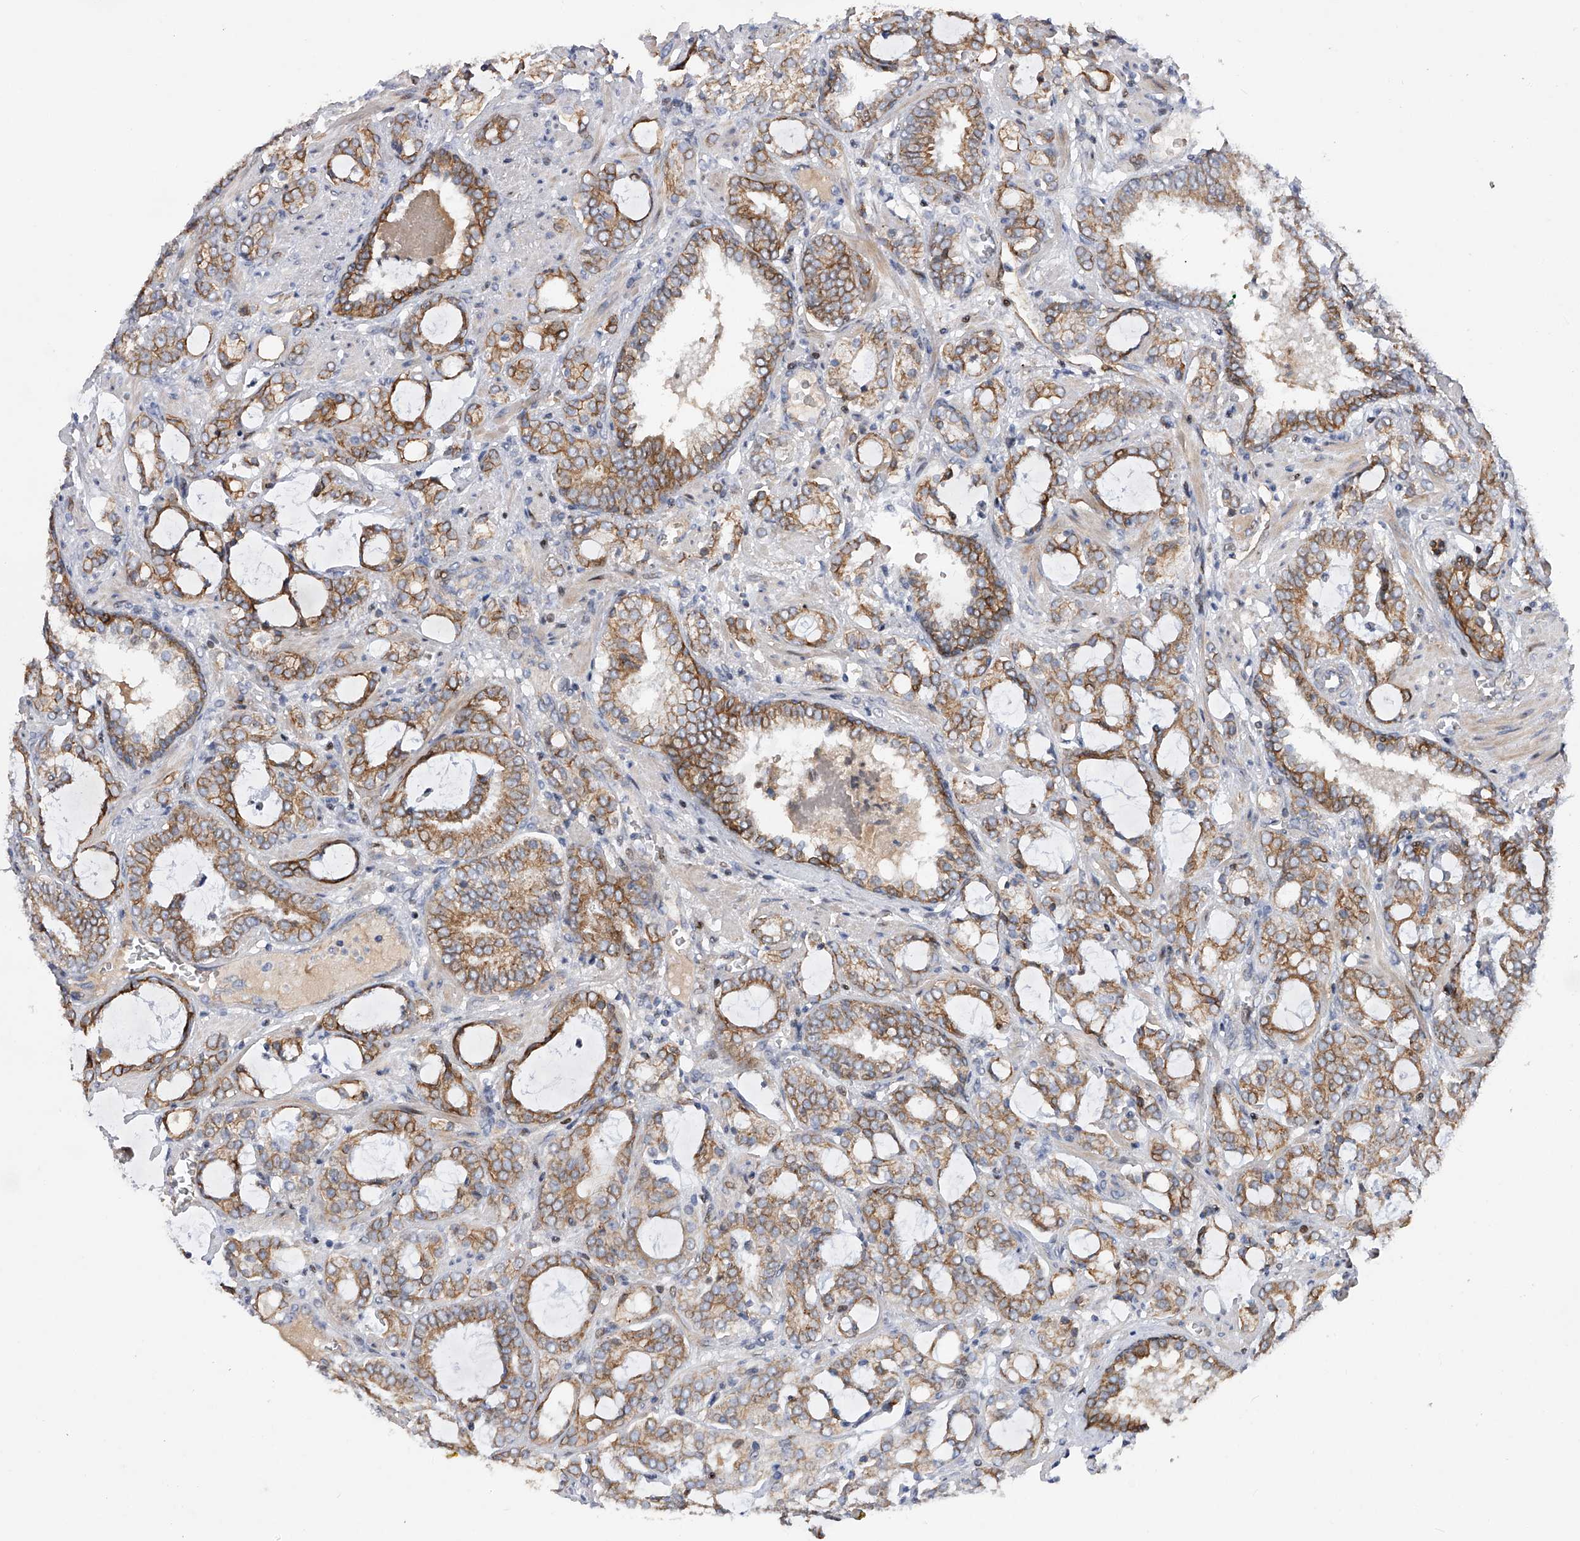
{"staining": {"intensity": "strong", "quantity": "25%-75%", "location": "cytoplasmic/membranous"}, "tissue": "prostate cancer", "cell_type": "Tumor cells", "image_type": "cancer", "snomed": [{"axis": "morphology", "description": "Adenocarcinoma, High grade"}, {"axis": "topography", "description": "Prostate and seminal vesicle, NOS"}], "caption": "High-magnification brightfield microscopy of prostate cancer stained with DAB (3,3'-diaminobenzidine) (brown) and counterstained with hematoxylin (blue). tumor cells exhibit strong cytoplasmic/membranous positivity is identified in about25%-75% of cells. (Stains: DAB in brown, nuclei in blue, Microscopy: brightfield microscopy at high magnification).", "gene": "CDH12", "patient": {"sex": "male", "age": 67}}